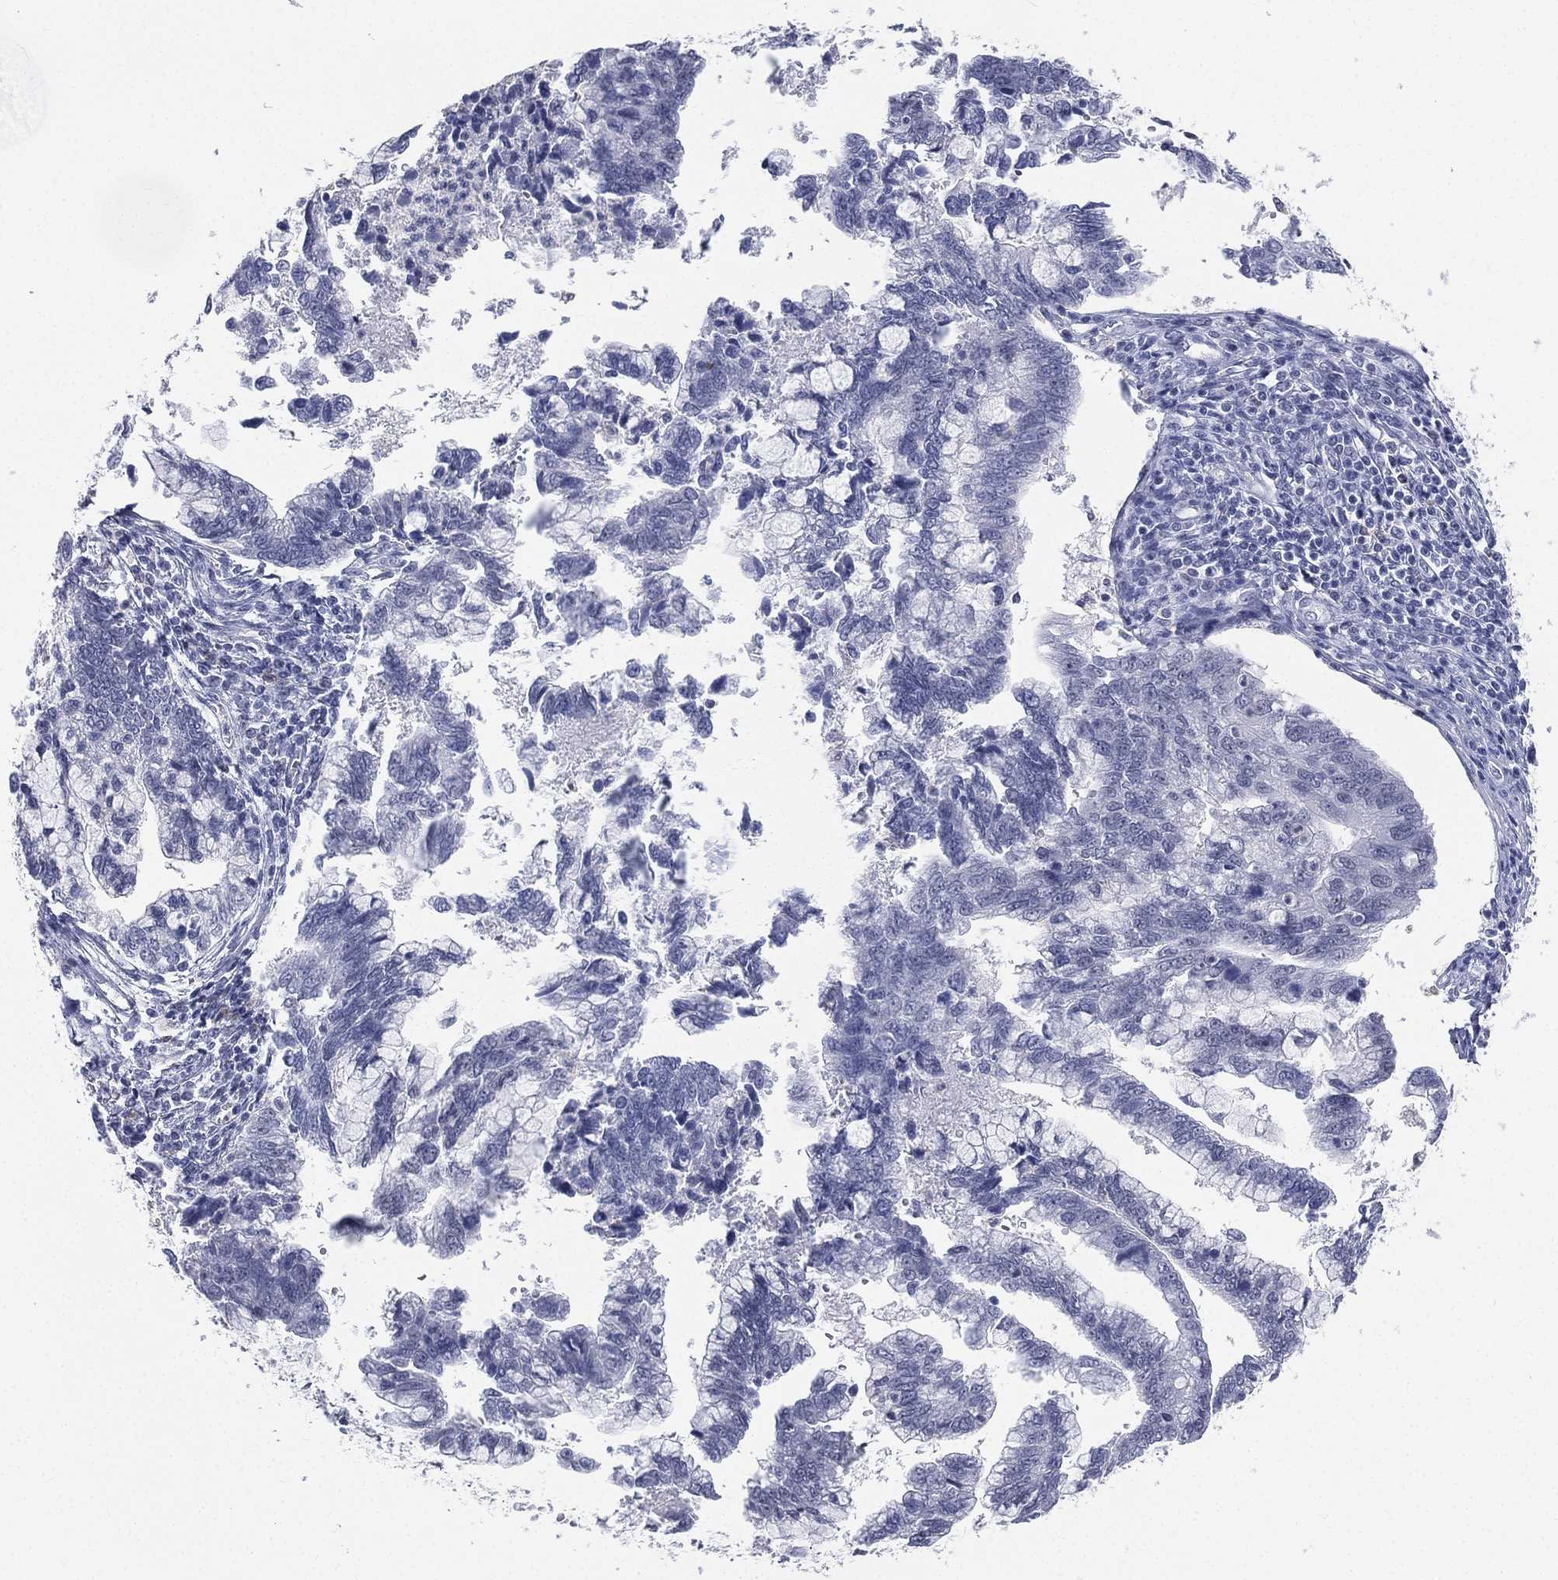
{"staining": {"intensity": "negative", "quantity": "none", "location": "none"}, "tissue": "cervical cancer", "cell_type": "Tumor cells", "image_type": "cancer", "snomed": [{"axis": "morphology", "description": "Adenocarcinoma, NOS"}, {"axis": "topography", "description": "Cervix"}], "caption": "Immunohistochemistry (IHC) photomicrograph of neoplastic tissue: cervical cancer stained with DAB (3,3'-diaminobenzidine) exhibits no significant protein positivity in tumor cells. Nuclei are stained in blue.", "gene": "CD22", "patient": {"sex": "female", "age": 44}}